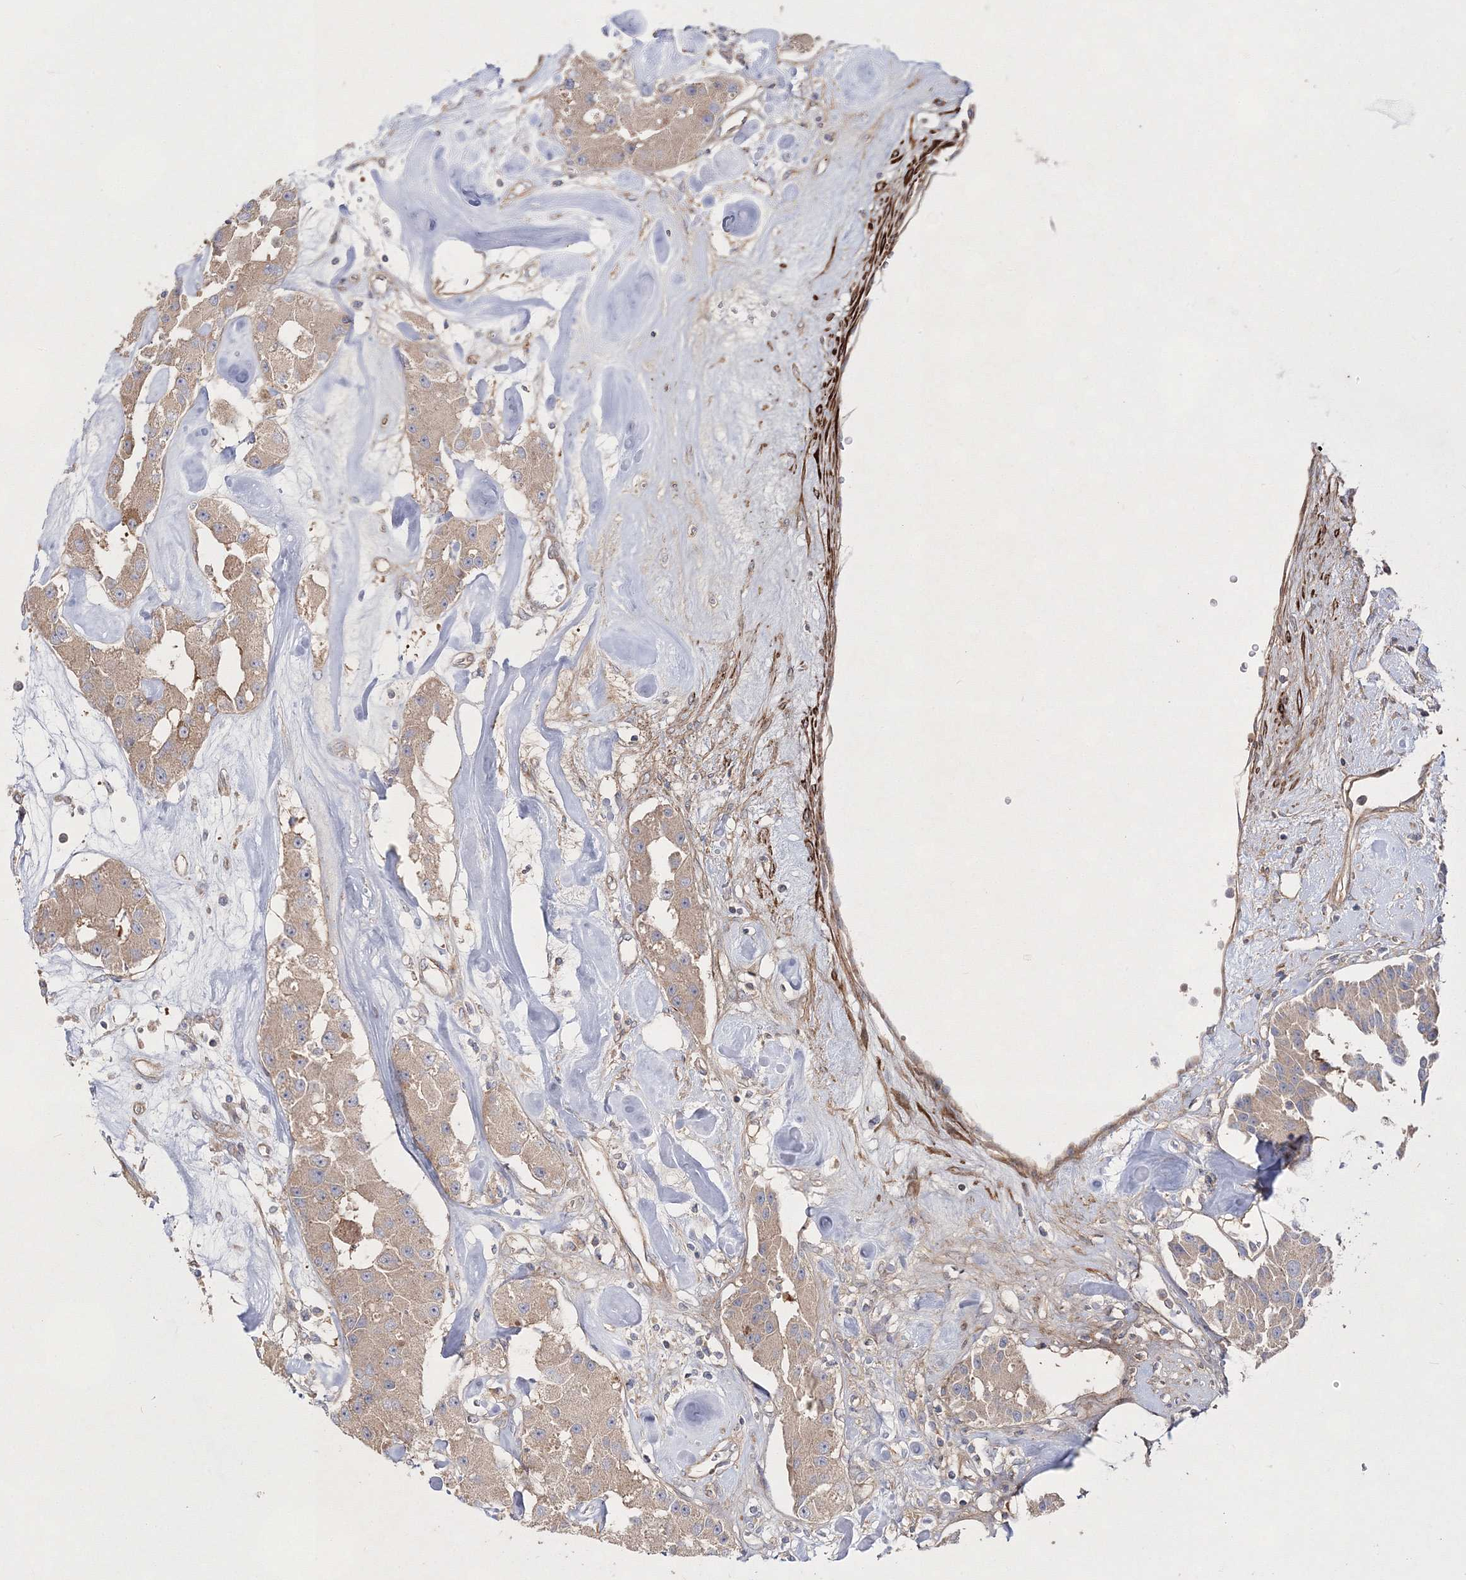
{"staining": {"intensity": "weak", "quantity": ">75%", "location": "cytoplasmic/membranous"}, "tissue": "carcinoid", "cell_type": "Tumor cells", "image_type": "cancer", "snomed": [{"axis": "morphology", "description": "Carcinoid, malignant, NOS"}, {"axis": "topography", "description": "Pancreas"}], "caption": "Carcinoid (malignant) stained with DAB (3,3'-diaminobenzidine) immunohistochemistry (IHC) displays low levels of weak cytoplasmic/membranous positivity in about >75% of tumor cells.", "gene": "ZSWIM6", "patient": {"sex": "male", "age": 41}}